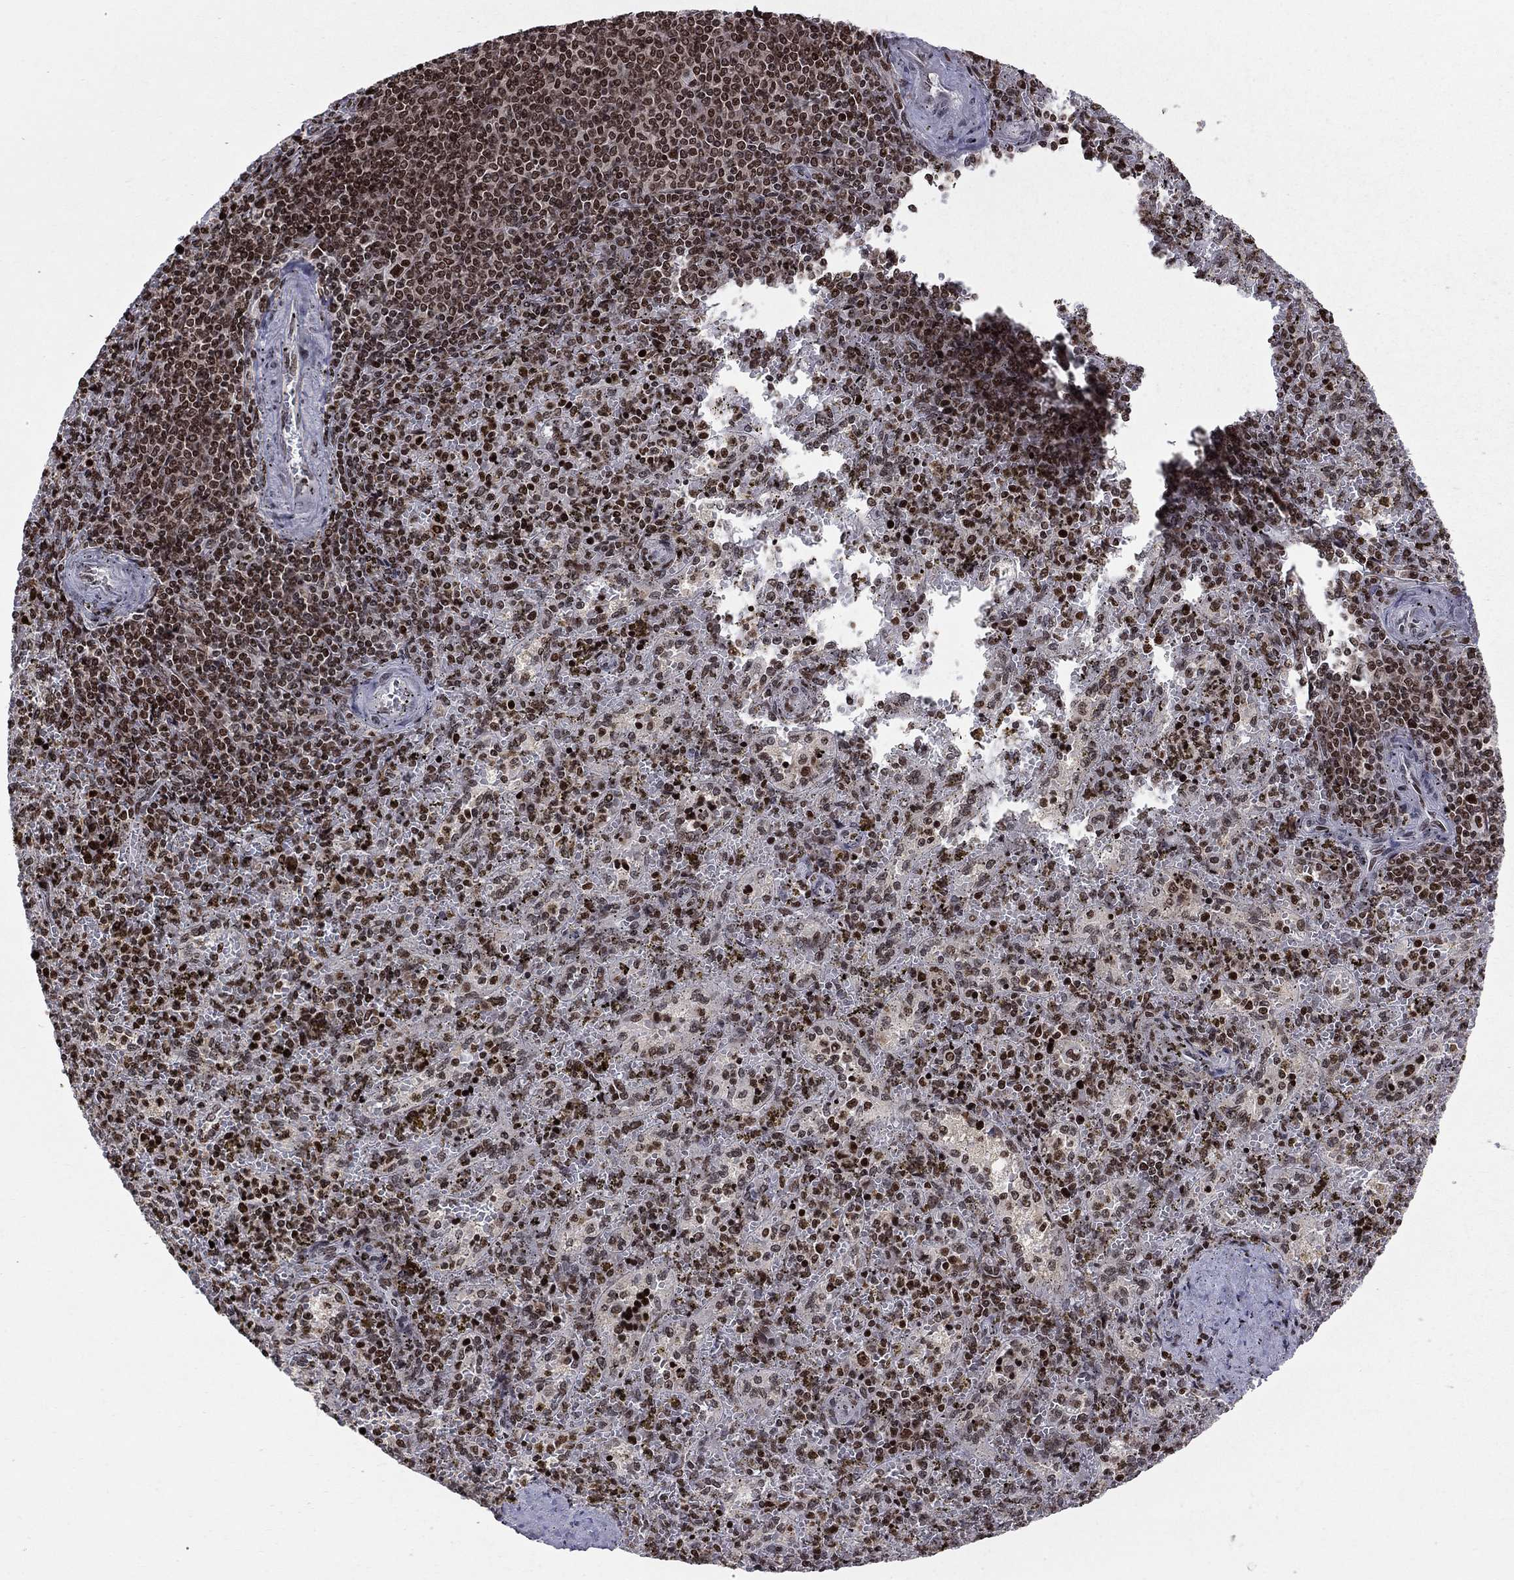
{"staining": {"intensity": "strong", "quantity": ">75%", "location": "nuclear"}, "tissue": "spleen", "cell_type": "Cells in red pulp", "image_type": "normal", "snomed": [{"axis": "morphology", "description": "Normal tissue, NOS"}, {"axis": "topography", "description": "Spleen"}], "caption": "A micrograph of human spleen stained for a protein reveals strong nuclear brown staining in cells in red pulp. (IHC, brightfield microscopy, high magnification).", "gene": "RNASEH2C", "patient": {"sex": "female", "age": 50}}